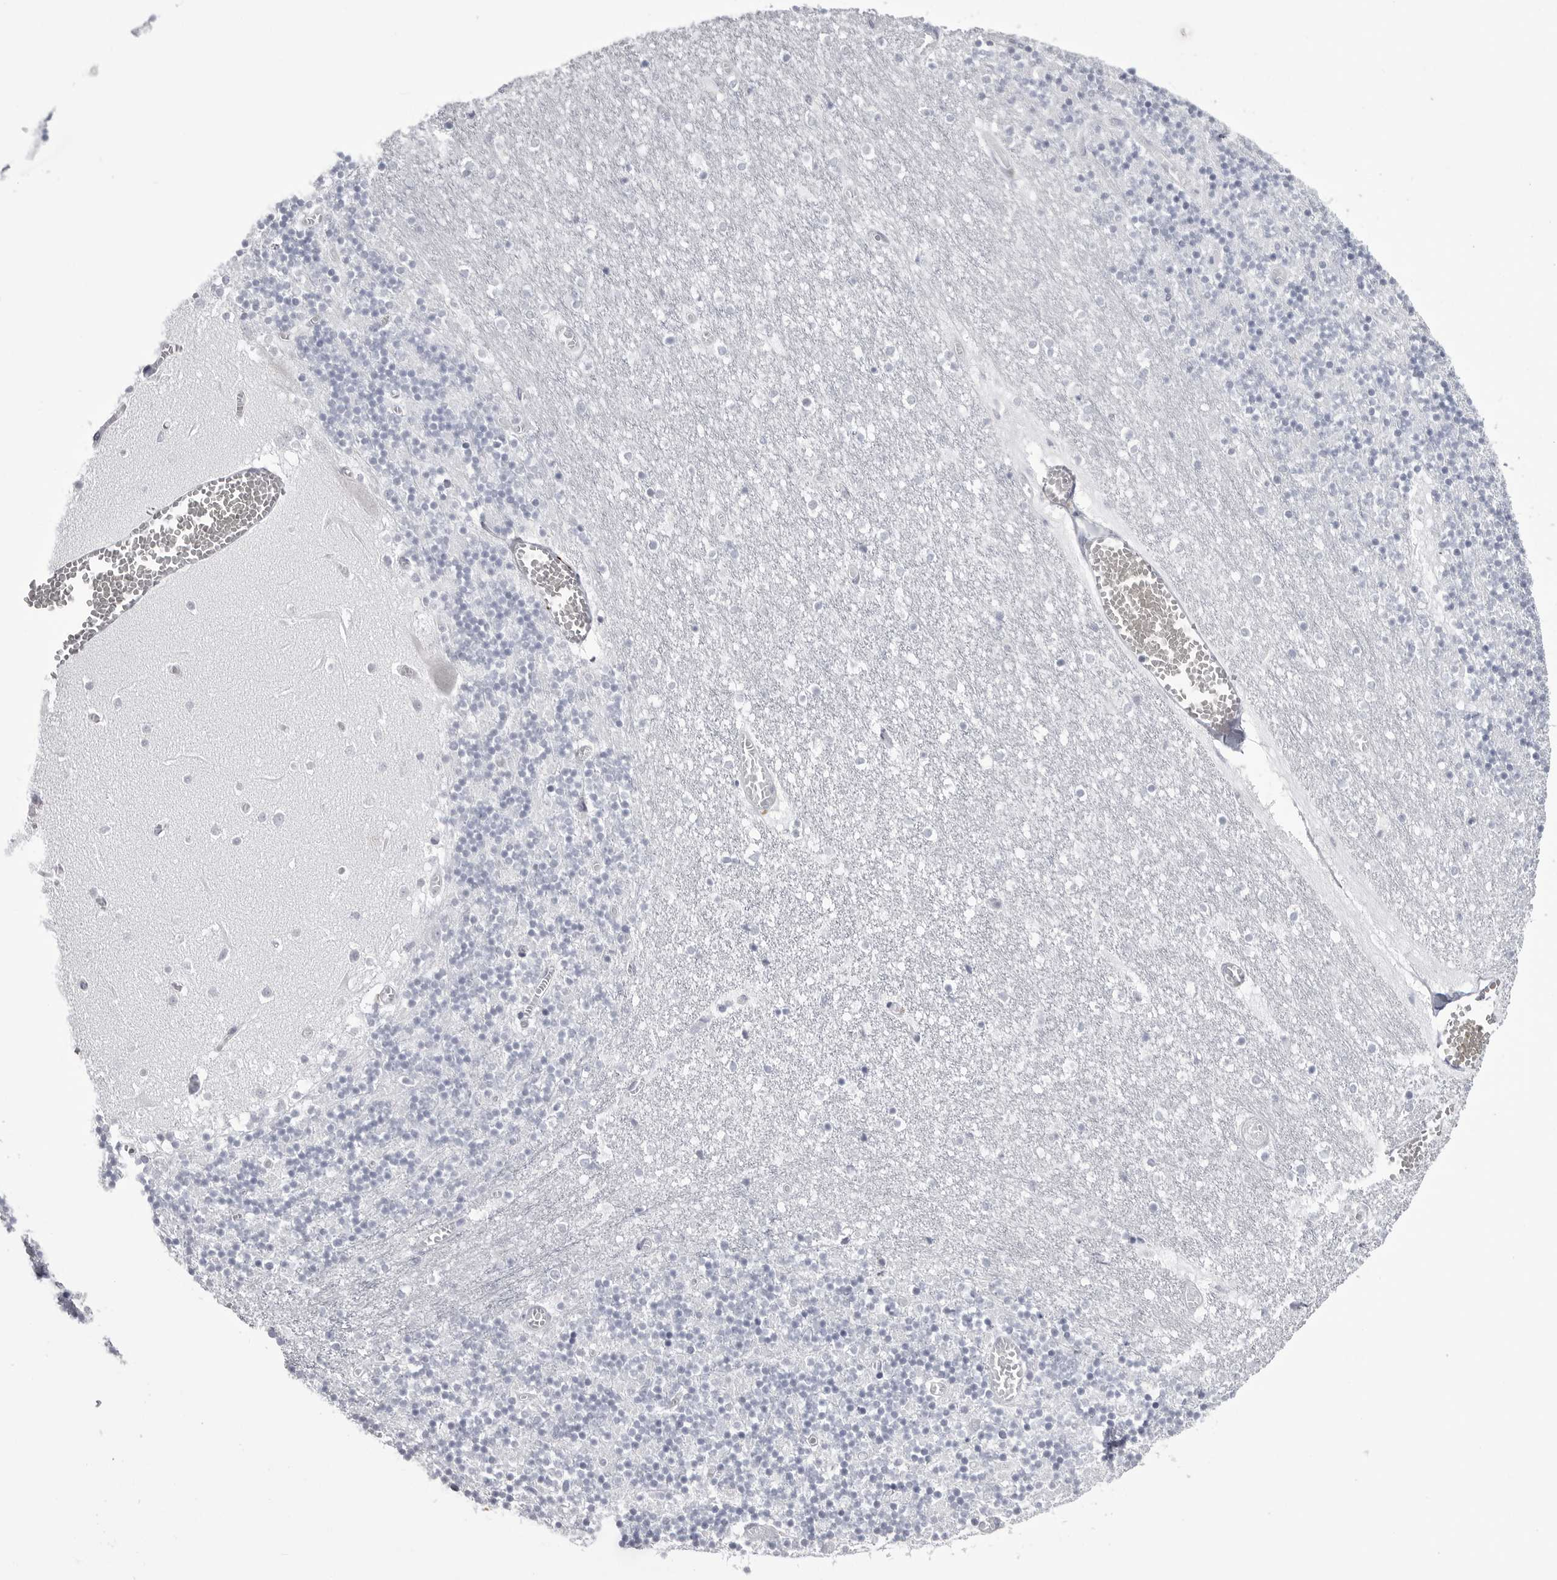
{"staining": {"intensity": "negative", "quantity": "none", "location": "none"}, "tissue": "cerebellum", "cell_type": "Cells in granular layer", "image_type": "normal", "snomed": [{"axis": "morphology", "description": "Normal tissue, NOS"}, {"axis": "topography", "description": "Cerebellum"}], "caption": "DAB (3,3'-diaminobenzidine) immunohistochemical staining of unremarkable human cerebellum reveals no significant positivity in cells in granular layer. (DAB (3,3'-diaminobenzidine) IHC visualized using brightfield microscopy, high magnification).", "gene": "COL26A1", "patient": {"sex": "female", "age": 28}}